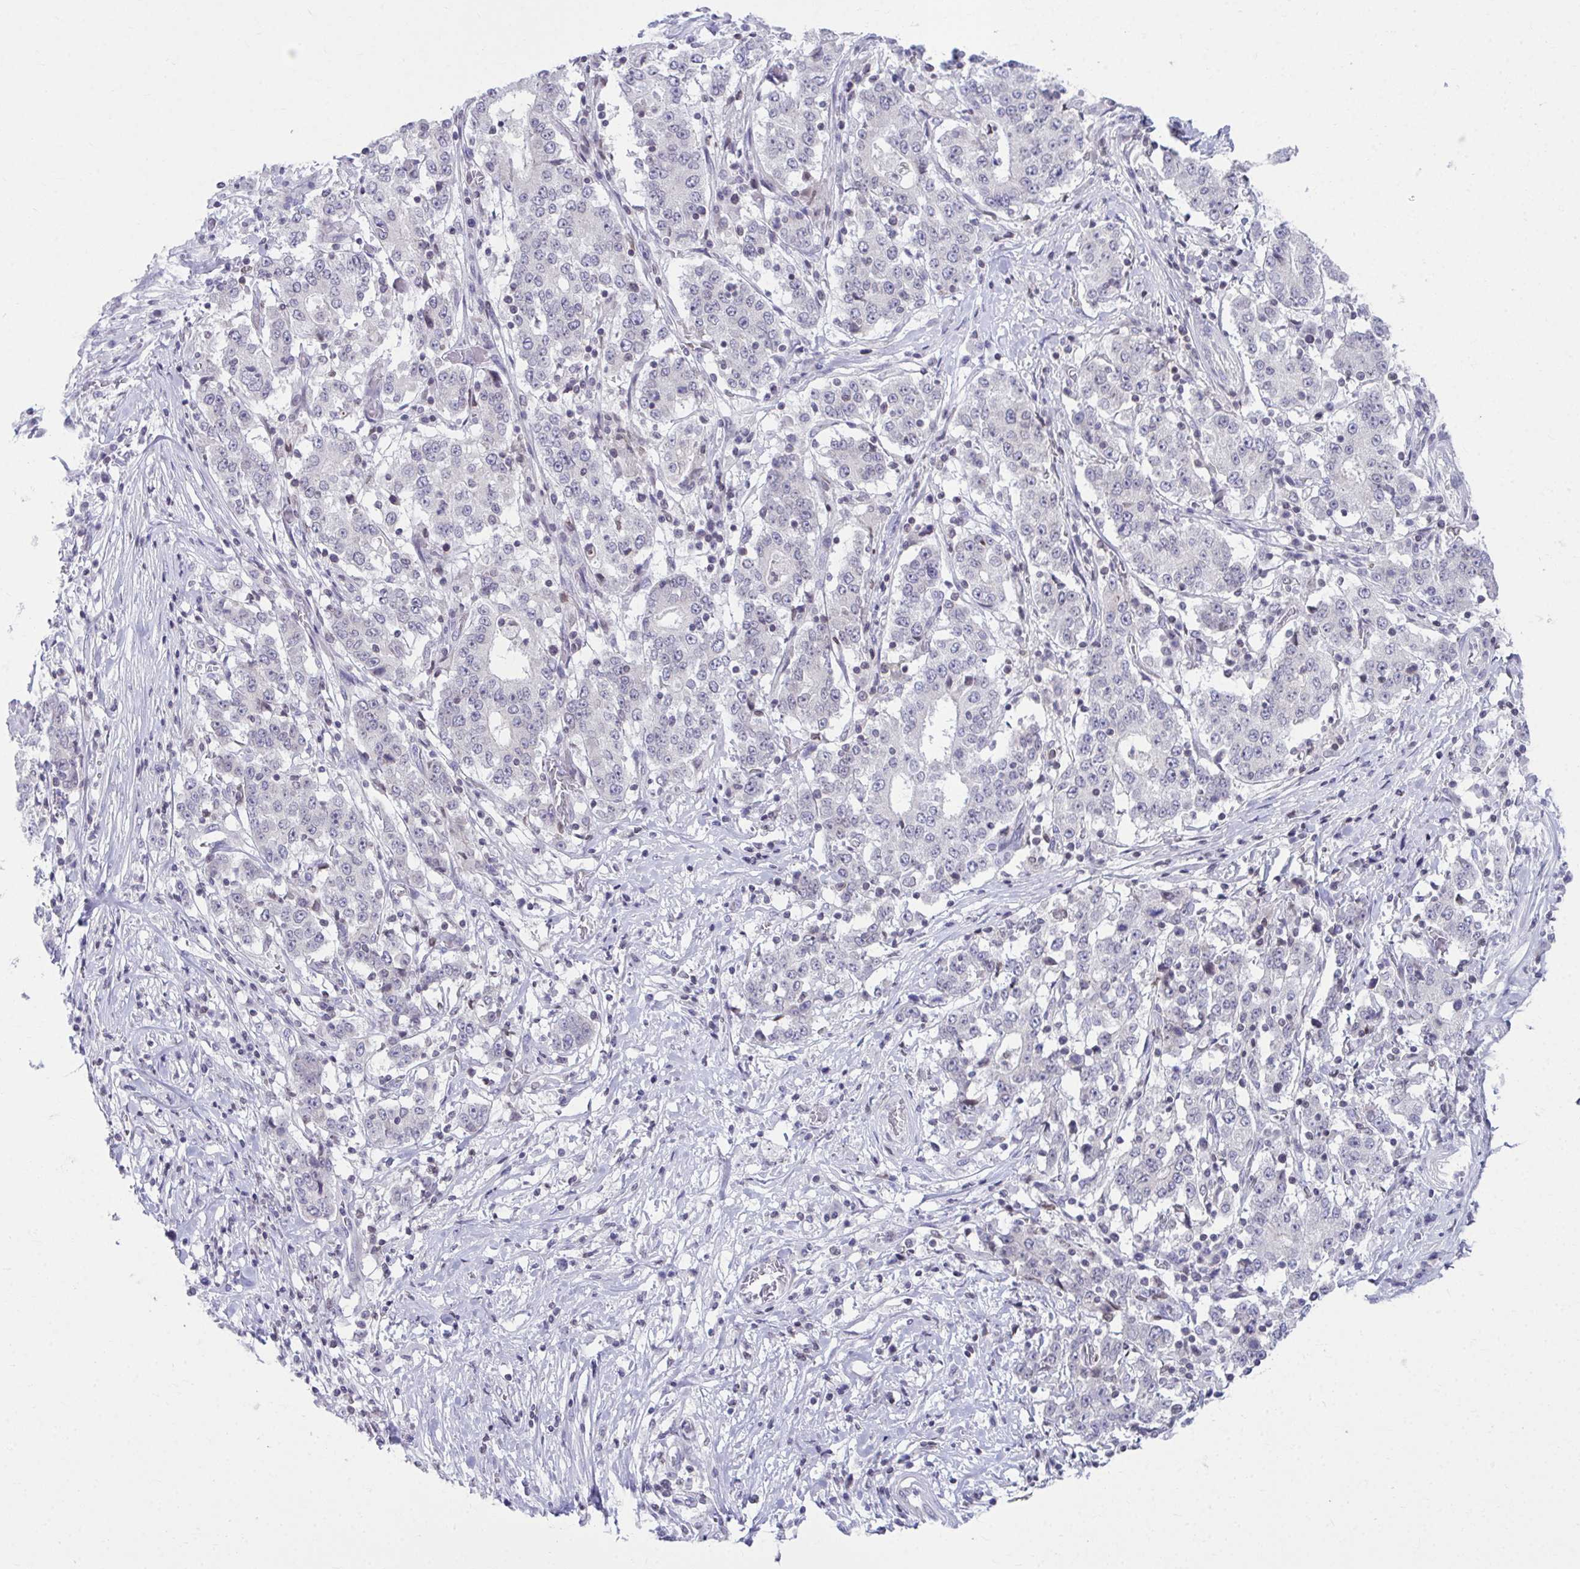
{"staining": {"intensity": "negative", "quantity": "none", "location": "none"}, "tissue": "stomach cancer", "cell_type": "Tumor cells", "image_type": "cancer", "snomed": [{"axis": "morphology", "description": "Adenocarcinoma, NOS"}, {"axis": "topography", "description": "Stomach"}], "caption": "This is an immunohistochemistry histopathology image of human stomach cancer (adenocarcinoma). There is no positivity in tumor cells.", "gene": "OR7A5", "patient": {"sex": "male", "age": 59}}